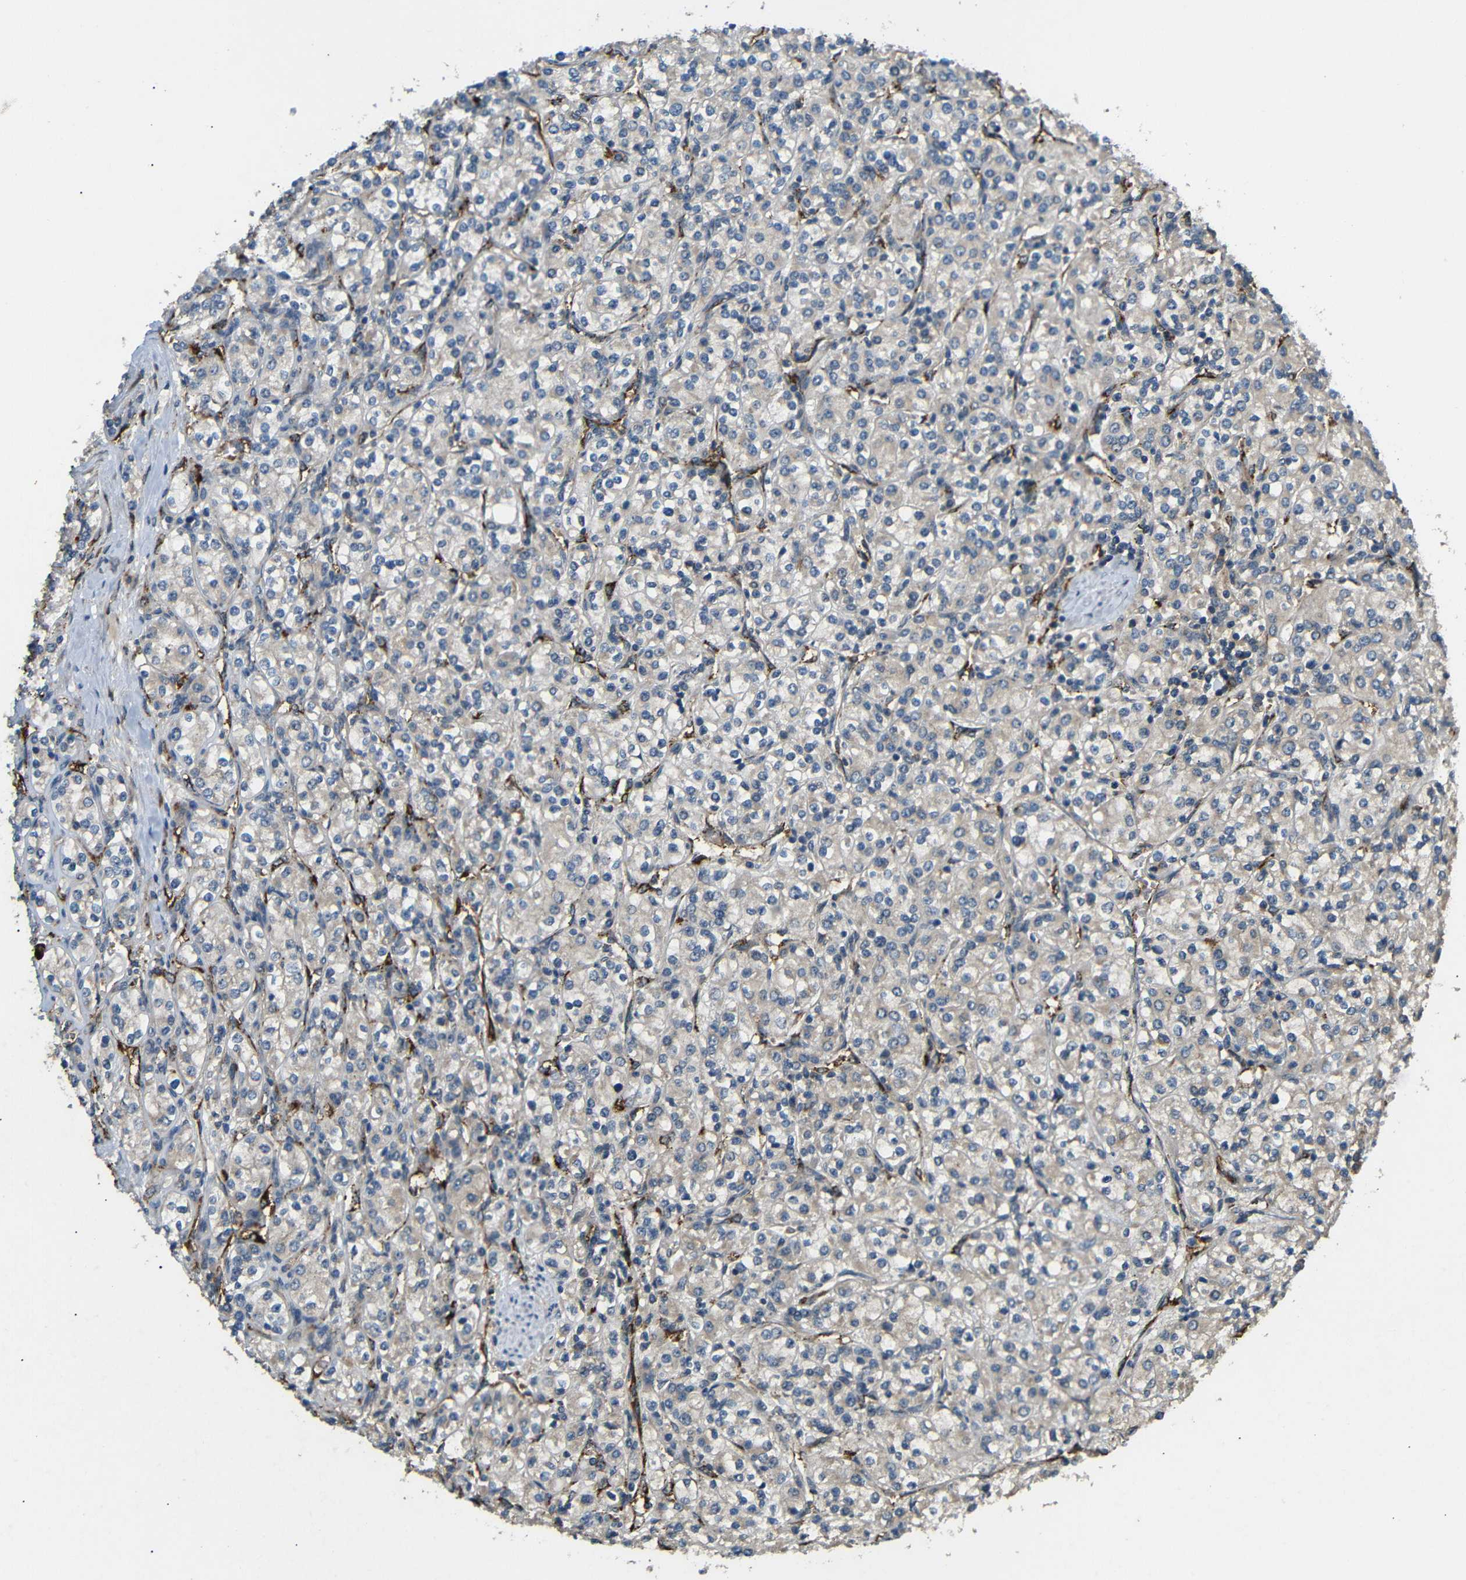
{"staining": {"intensity": "weak", "quantity": ">75%", "location": "cytoplasmic/membranous"}, "tissue": "renal cancer", "cell_type": "Tumor cells", "image_type": "cancer", "snomed": [{"axis": "morphology", "description": "Adenocarcinoma, NOS"}, {"axis": "topography", "description": "Kidney"}], "caption": "Immunohistochemical staining of adenocarcinoma (renal) exhibits low levels of weak cytoplasmic/membranous protein staining in approximately >75% of tumor cells.", "gene": "ATP7A", "patient": {"sex": "male", "age": 77}}